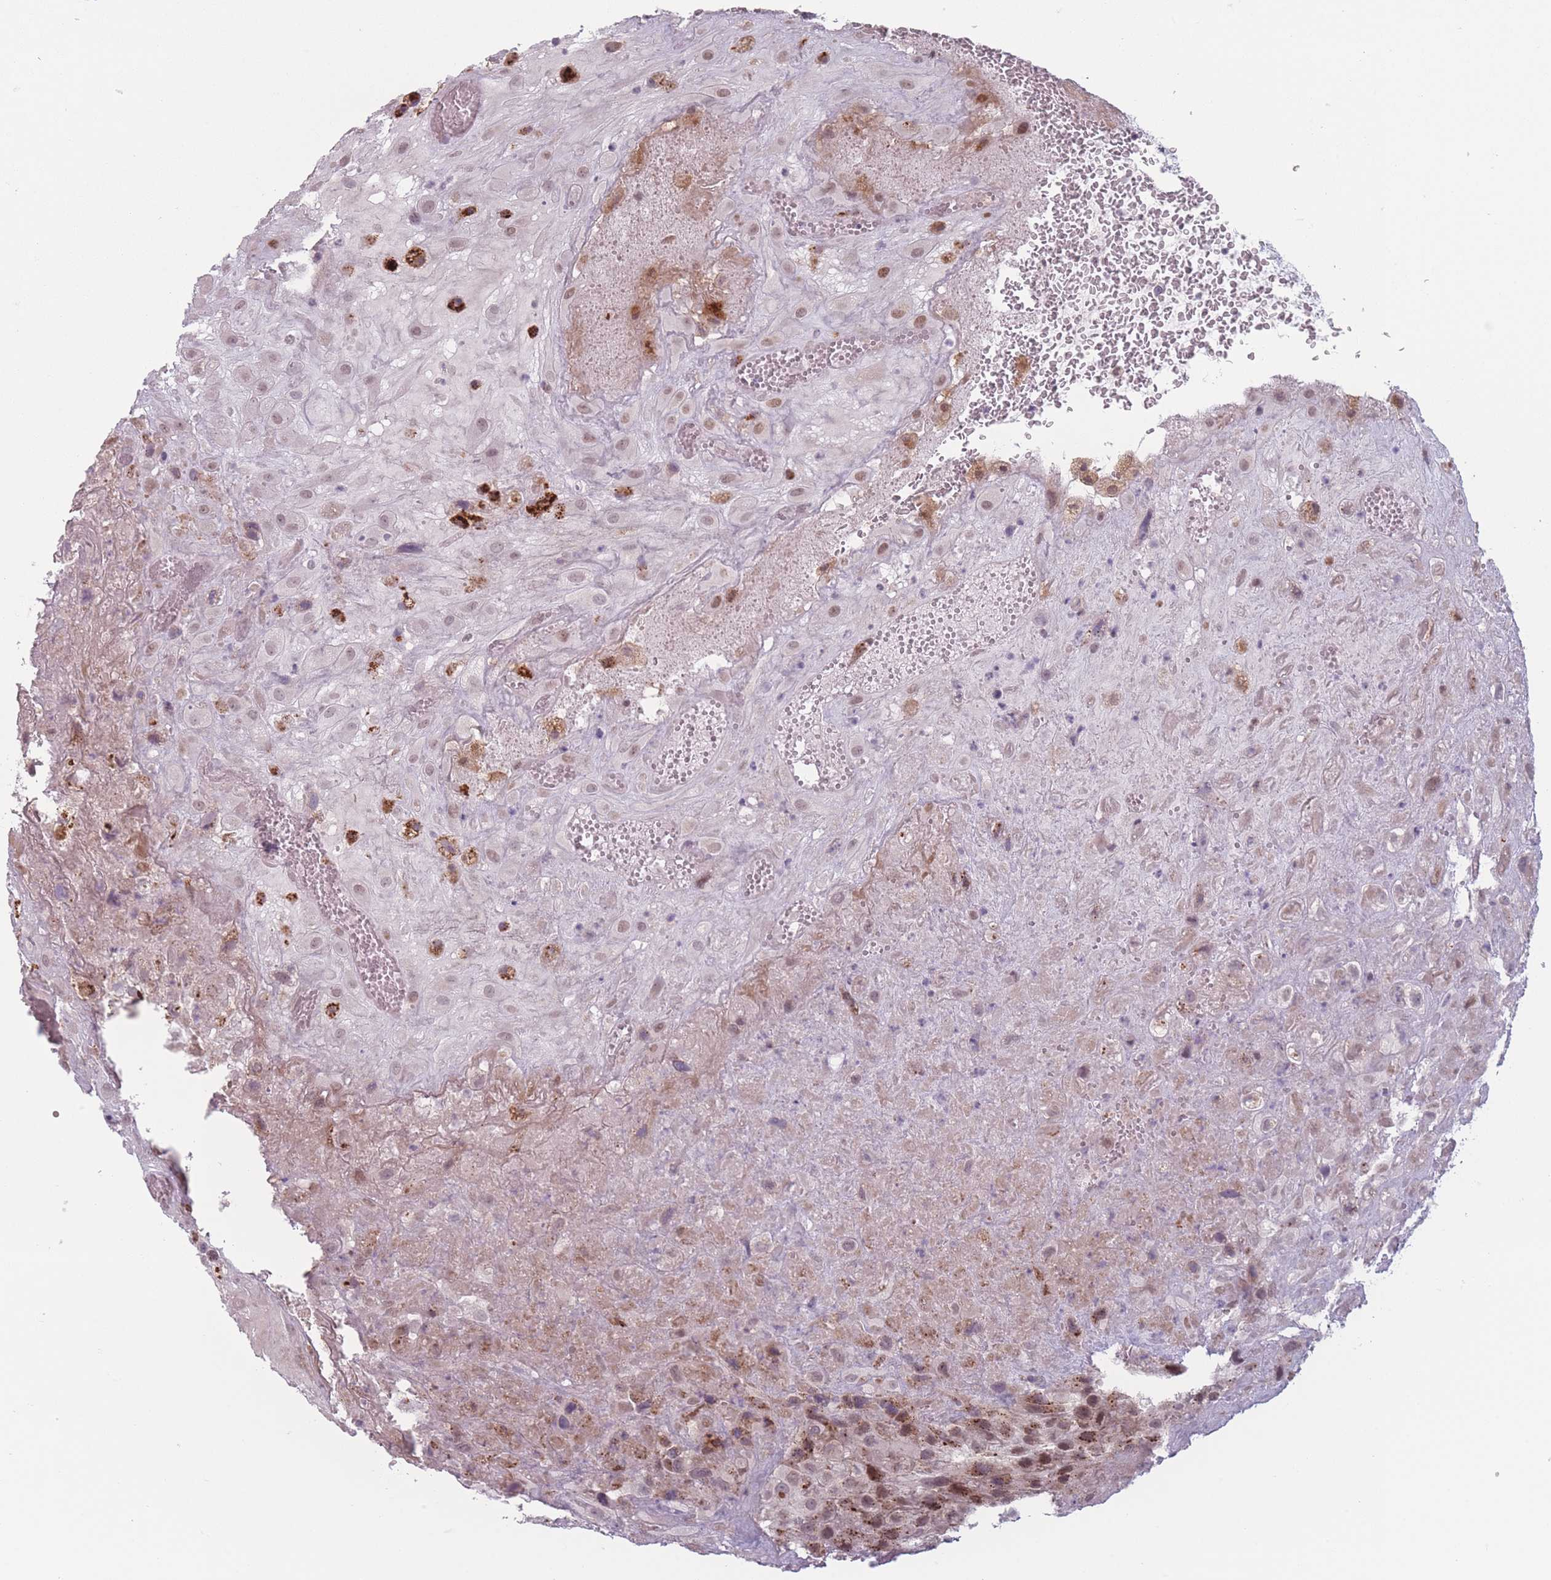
{"staining": {"intensity": "weak", "quantity": ">75%", "location": "nuclear"}, "tissue": "placenta", "cell_type": "Decidual cells", "image_type": "normal", "snomed": [{"axis": "morphology", "description": "Normal tissue, NOS"}, {"axis": "topography", "description": "Placenta"}], "caption": "A histopathology image showing weak nuclear positivity in about >75% of decidual cells in normal placenta, as visualized by brown immunohistochemical staining.", "gene": "OR10C1", "patient": {"sex": "female", "age": 35}}